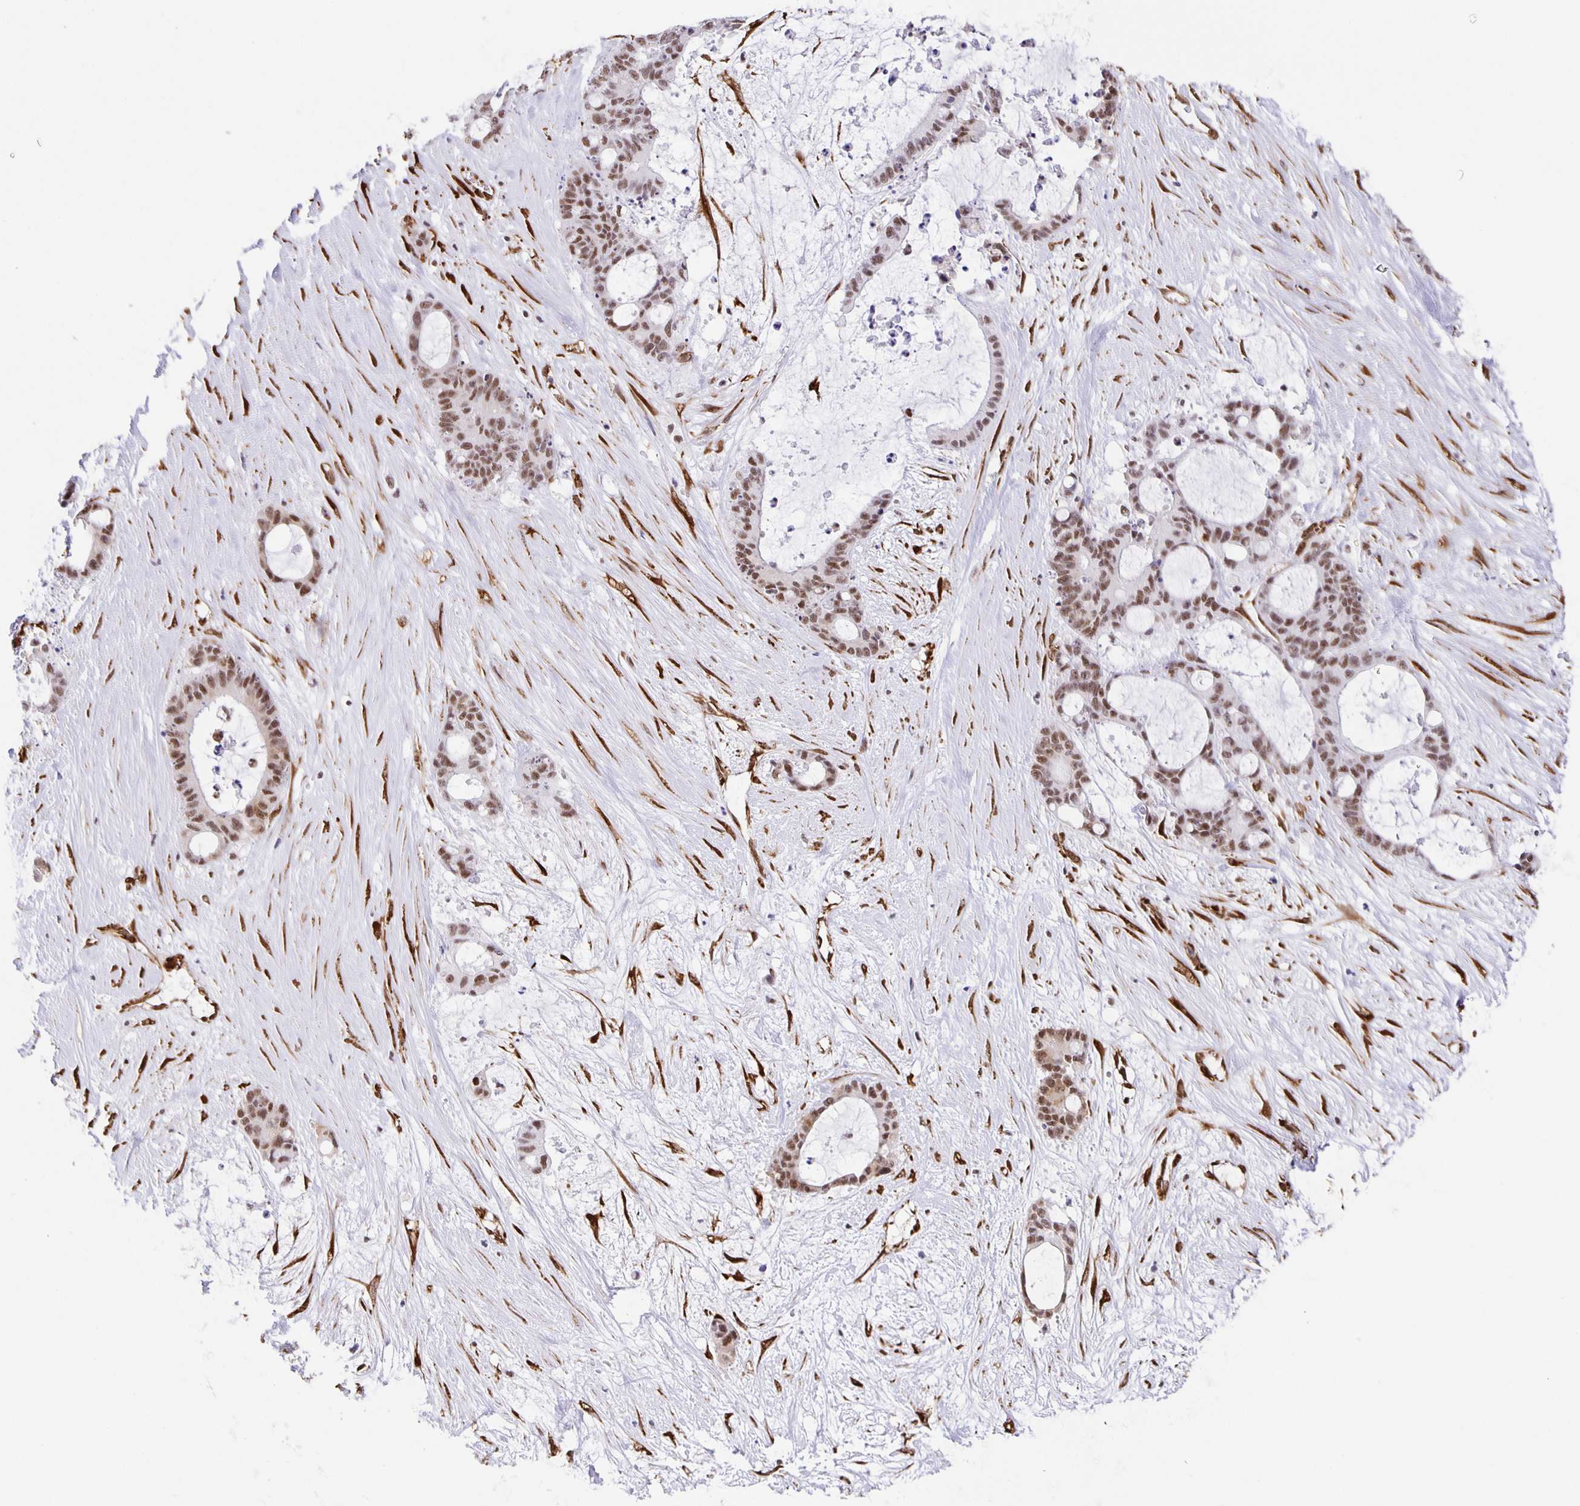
{"staining": {"intensity": "moderate", "quantity": ">75%", "location": "nuclear"}, "tissue": "liver cancer", "cell_type": "Tumor cells", "image_type": "cancer", "snomed": [{"axis": "morphology", "description": "Normal tissue, NOS"}, {"axis": "morphology", "description": "Cholangiocarcinoma"}, {"axis": "topography", "description": "Liver"}, {"axis": "topography", "description": "Peripheral nerve tissue"}], "caption": "This is a photomicrograph of immunohistochemistry (IHC) staining of cholangiocarcinoma (liver), which shows moderate expression in the nuclear of tumor cells.", "gene": "ZRANB2", "patient": {"sex": "female", "age": 73}}